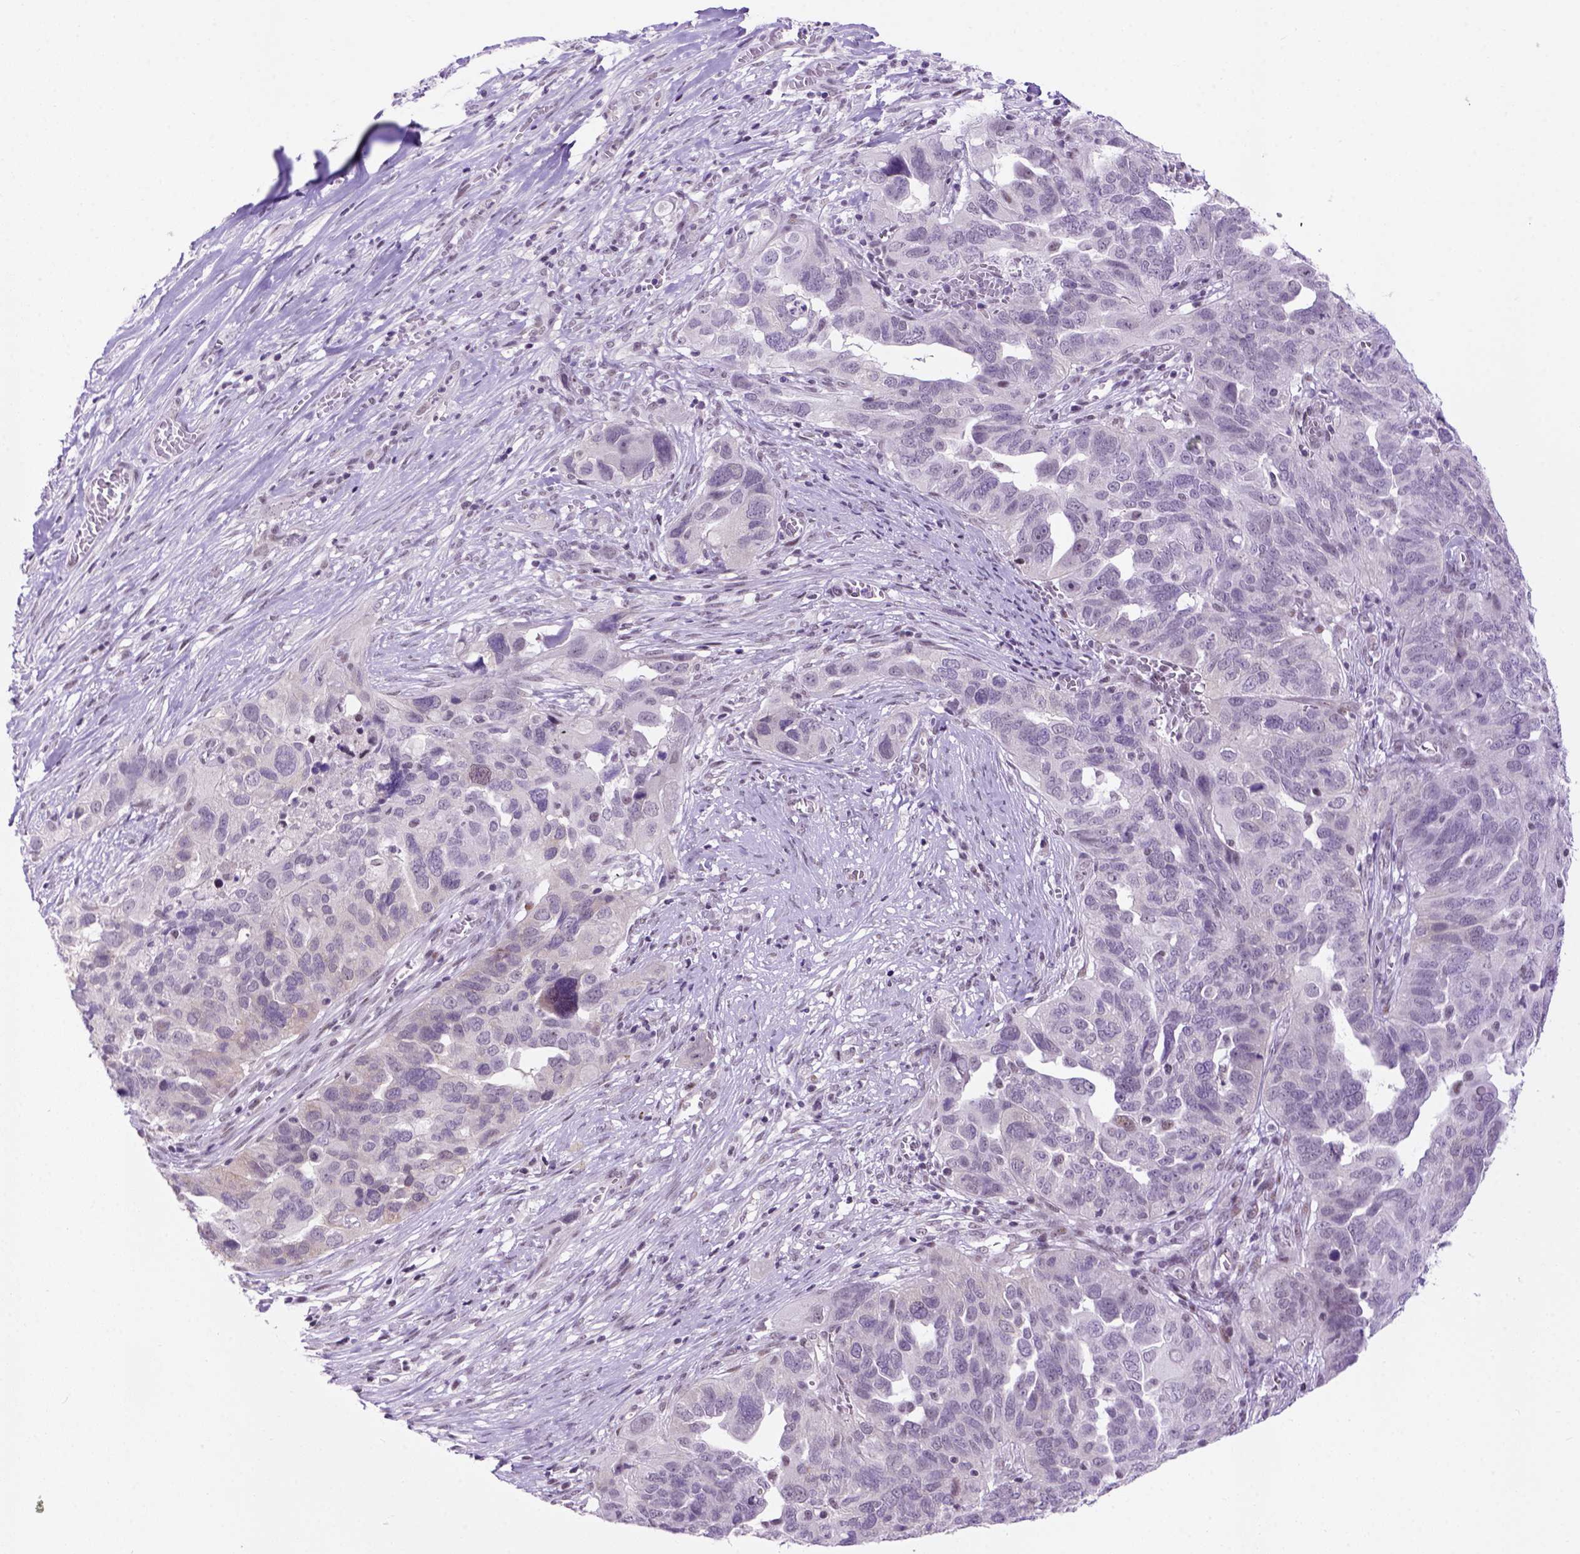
{"staining": {"intensity": "negative", "quantity": "none", "location": "none"}, "tissue": "ovarian cancer", "cell_type": "Tumor cells", "image_type": "cancer", "snomed": [{"axis": "morphology", "description": "Carcinoma, endometroid"}, {"axis": "topography", "description": "Soft tissue"}, {"axis": "topography", "description": "Ovary"}], "caption": "Histopathology image shows no protein expression in tumor cells of ovarian endometroid carcinoma tissue.", "gene": "TBPL1", "patient": {"sex": "female", "age": 52}}